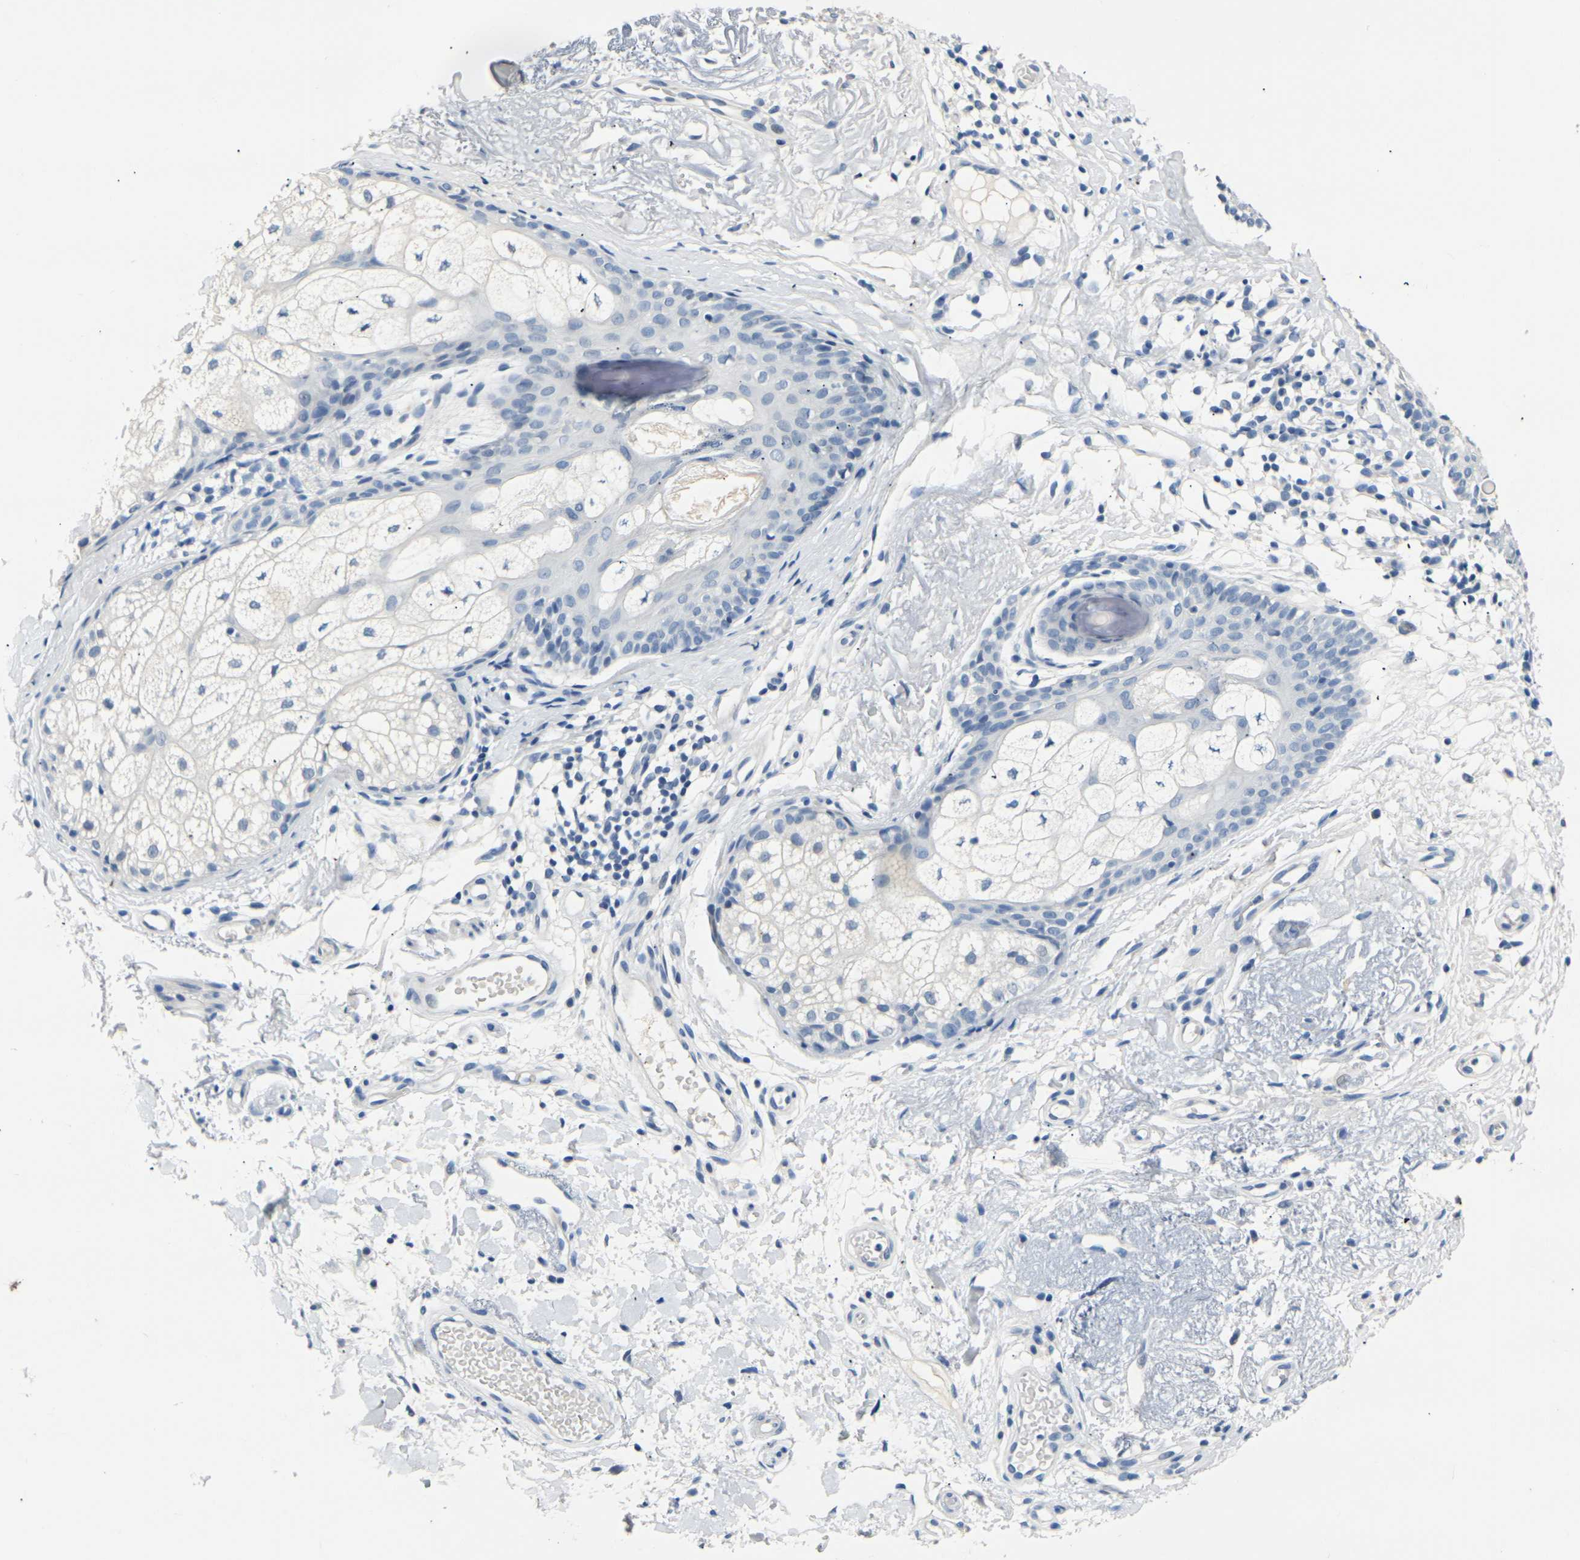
{"staining": {"intensity": "negative", "quantity": "none", "location": "none"}, "tissue": "skin cancer", "cell_type": "Tumor cells", "image_type": "cancer", "snomed": [{"axis": "morphology", "description": "Basal cell carcinoma"}, {"axis": "topography", "description": "Skin"}], "caption": "The histopathology image demonstrates no staining of tumor cells in skin cancer (basal cell carcinoma).", "gene": "CLDN7", "patient": {"sex": "female", "age": 84}}